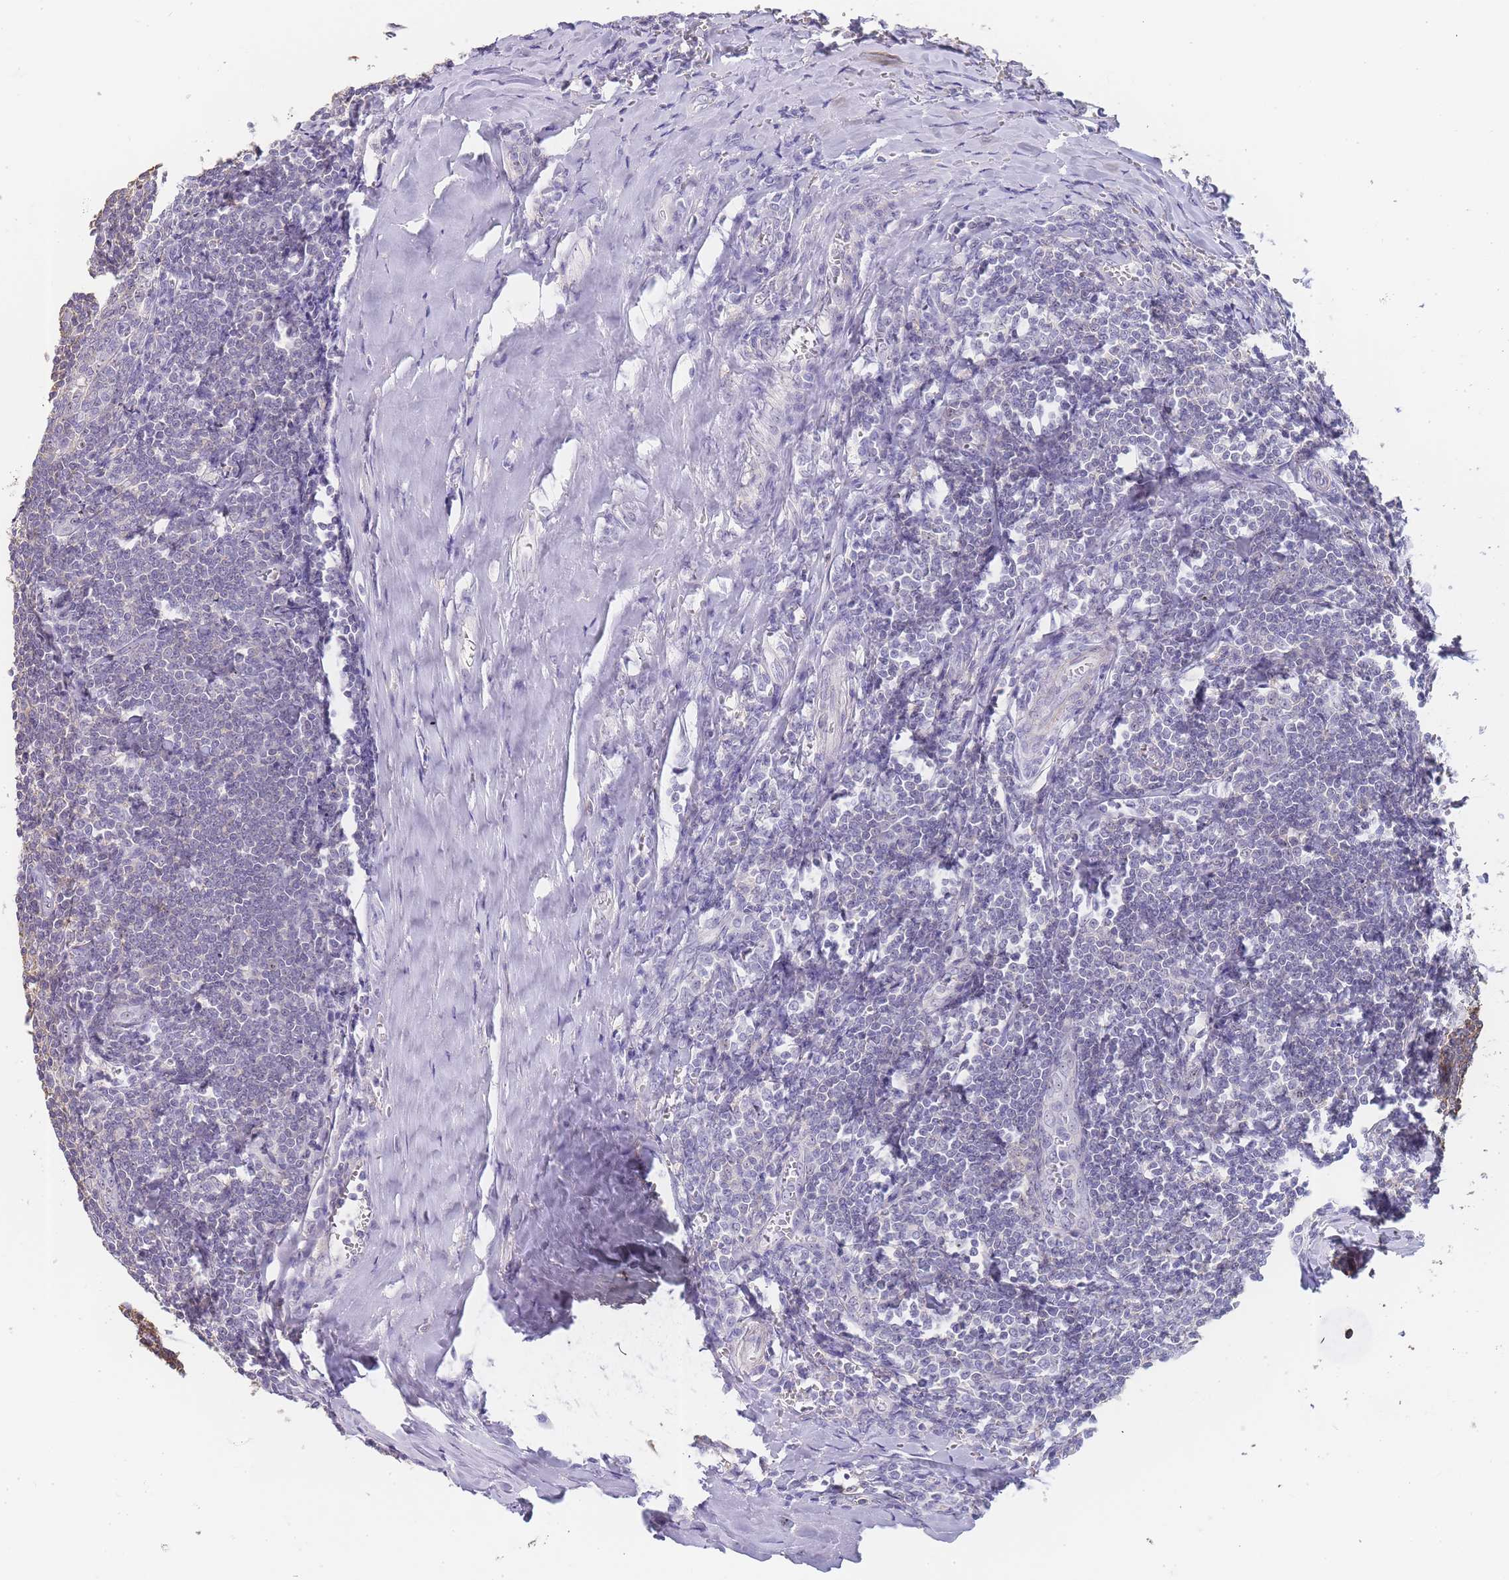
{"staining": {"intensity": "negative", "quantity": "none", "location": "none"}, "tissue": "tonsil", "cell_type": "Germinal center cells", "image_type": "normal", "snomed": [{"axis": "morphology", "description": "Normal tissue, NOS"}, {"axis": "topography", "description": "Tonsil"}], "caption": "There is no significant expression in germinal center cells of tonsil. Brightfield microscopy of immunohistochemistry stained with DAB (3,3'-diaminobenzidine) (brown) and hematoxylin (blue), captured at high magnification.", "gene": "NOP14", "patient": {"sex": "male", "age": 27}}